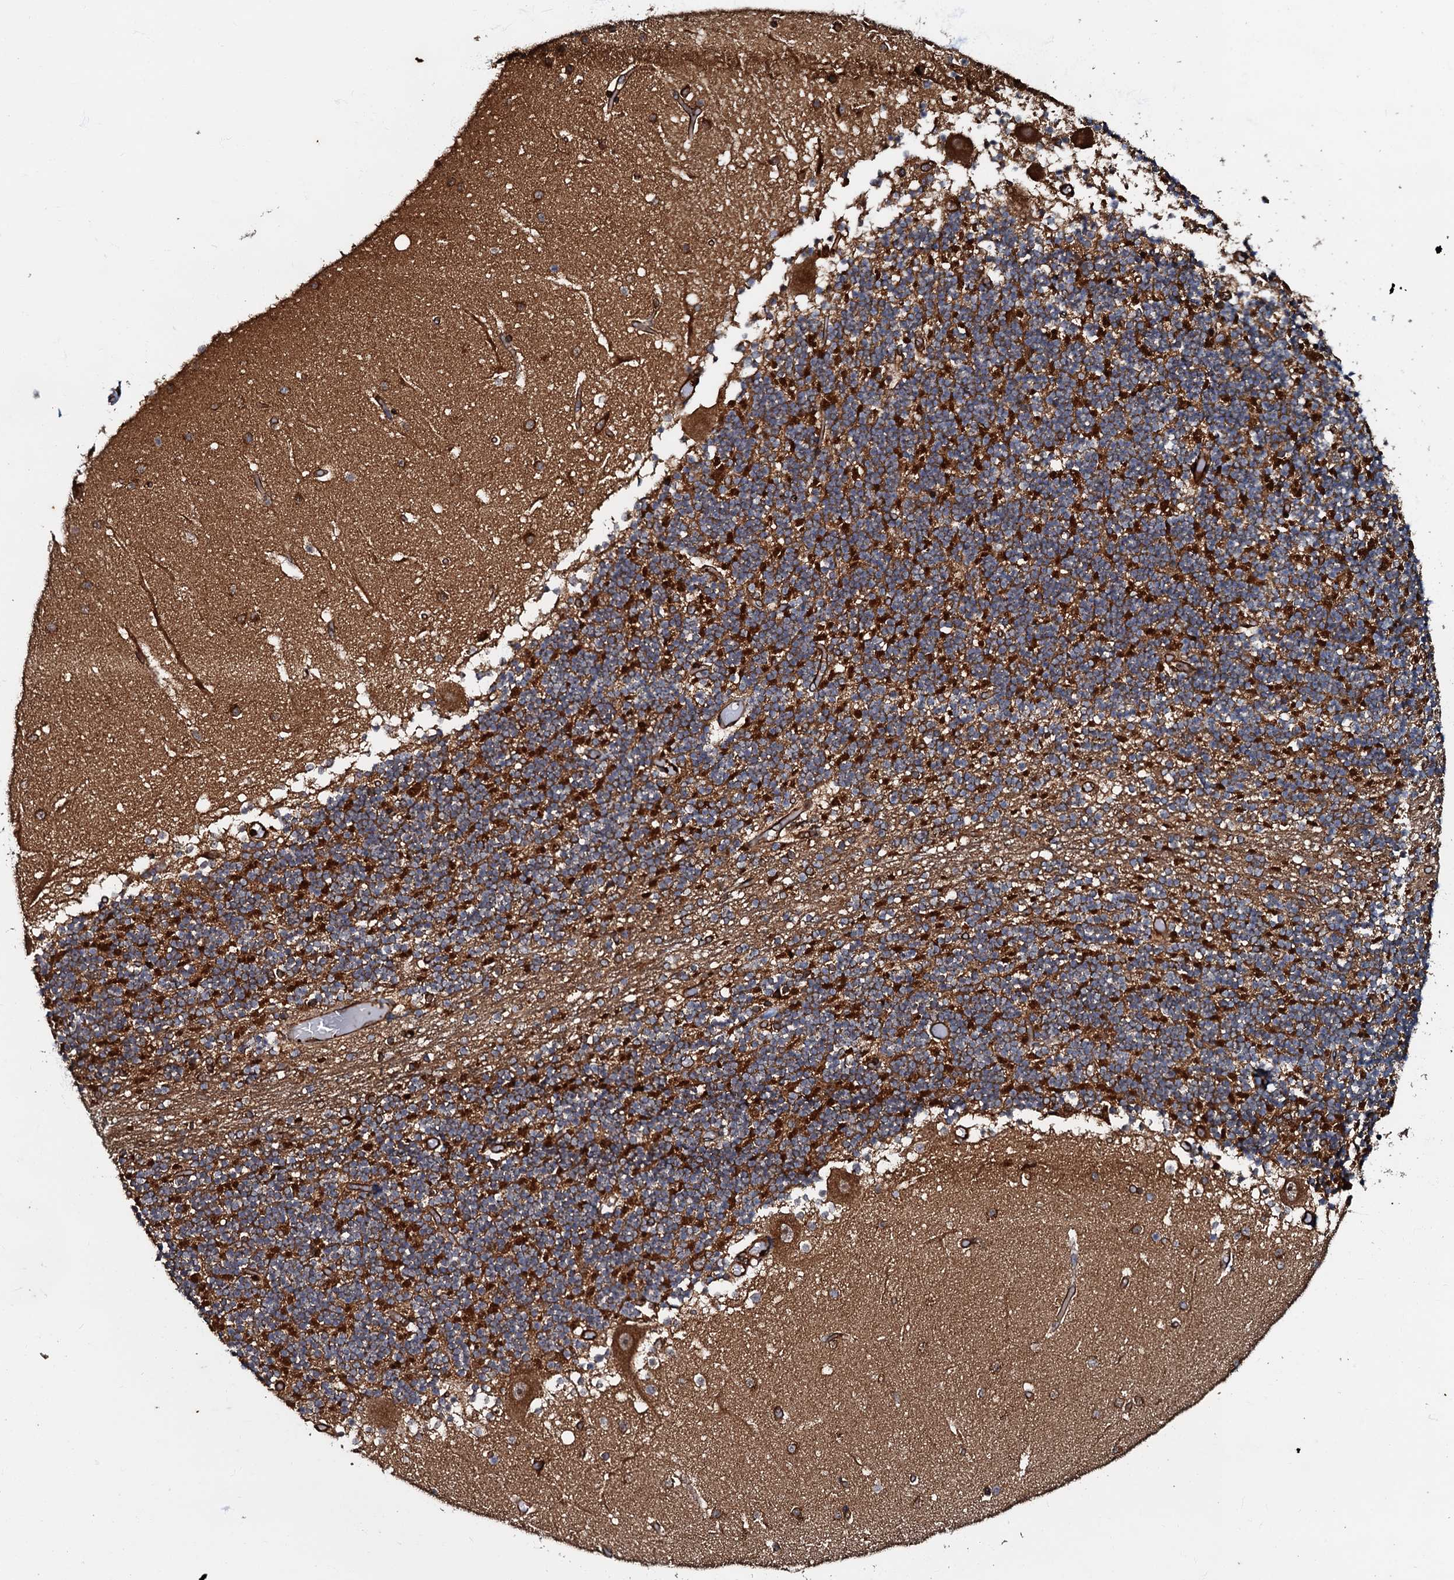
{"staining": {"intensity": "strong", "quantity": ">75%", "location": "cytoplasmic/membranous"}, "tissue": "cerebellum", "cell_type": "Cells in granular layer", "image_type": "normal", "snomed": [{"axis": "morphology", "description": "Normal tissue, NOS"}, {"axis": "topography", "description": "Cerebellum"}], "caption": "Protein positivity by immunohistochemistry (IHC) shows strong cytoplasmic/membranous expression in about >75% of cells in granular layer in normal cerebellum.", "gene": "BLOC1S6", "patient": {"sex": "female", "age": 28}}